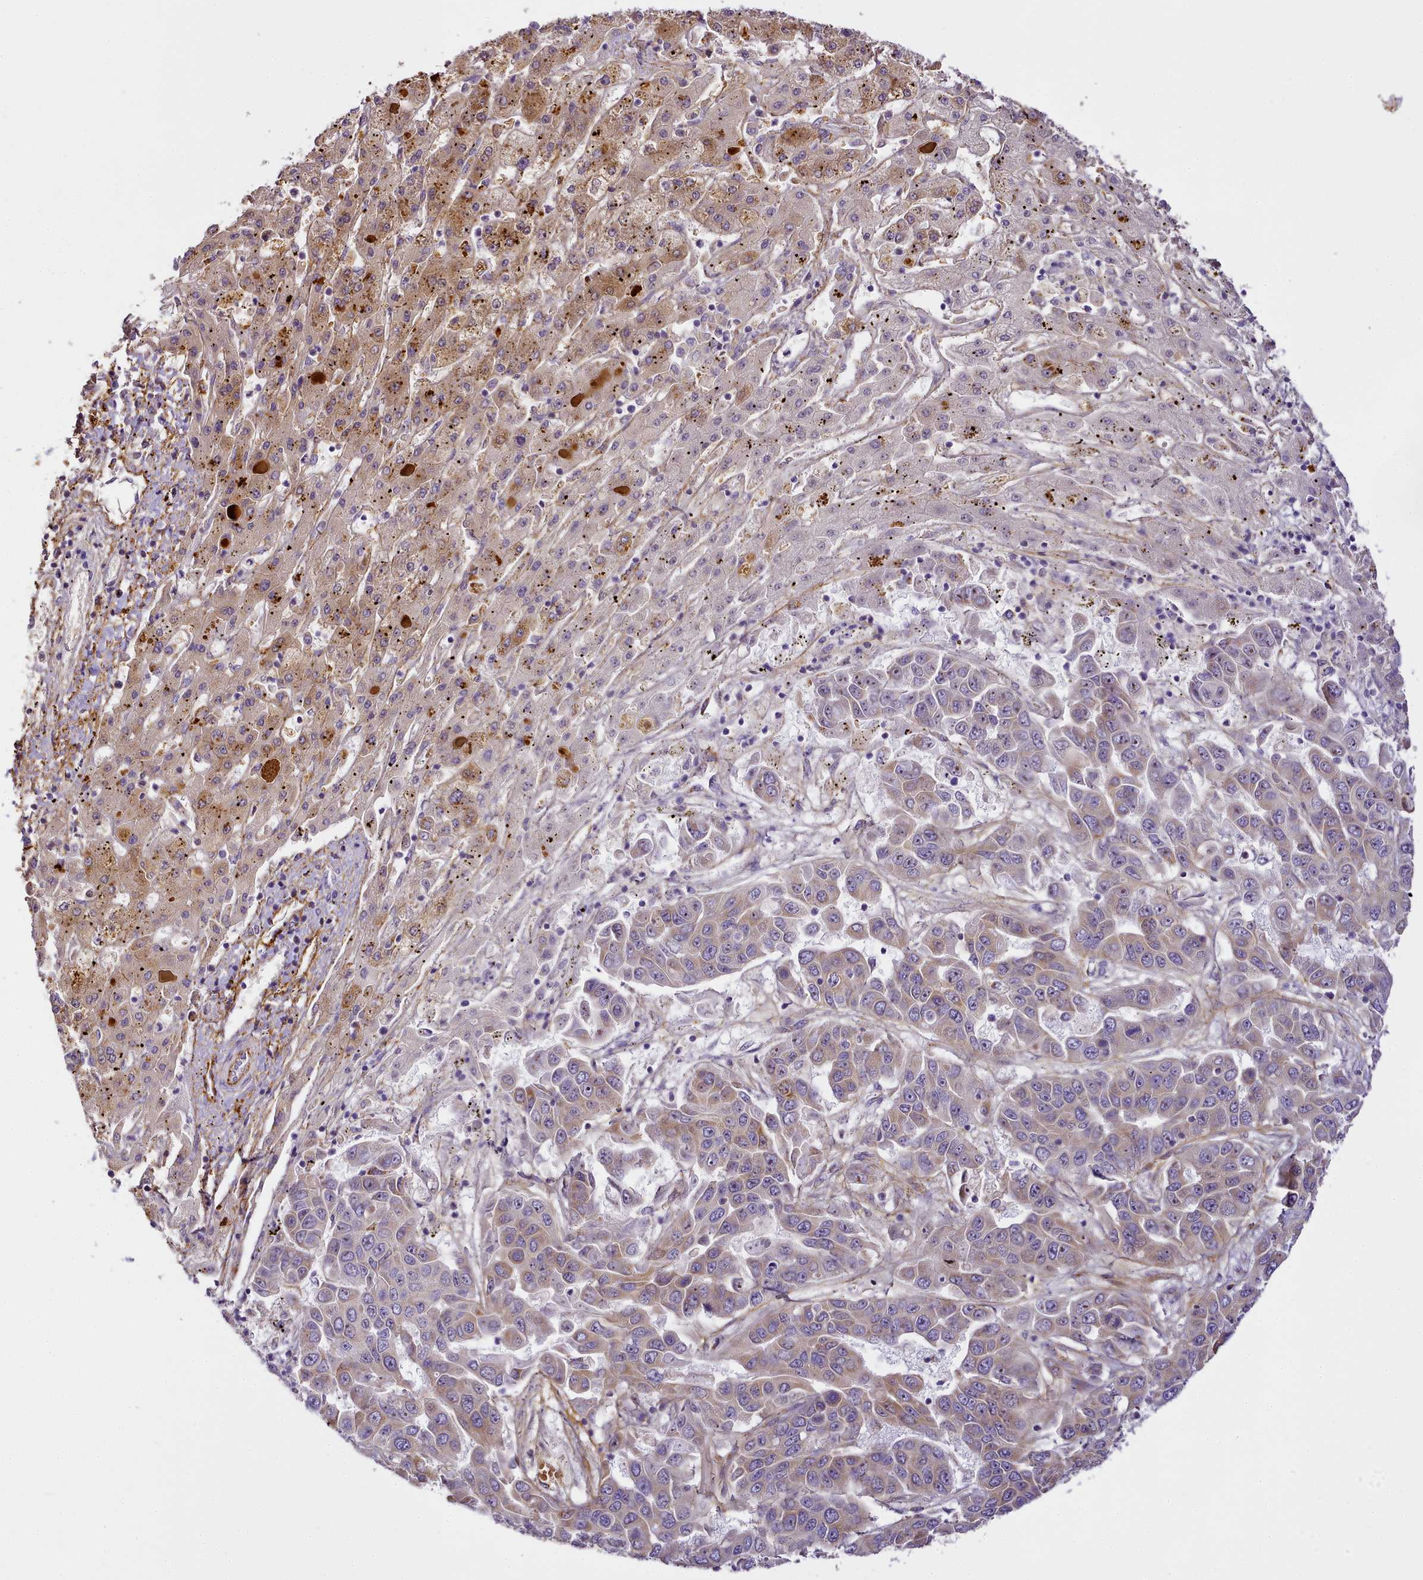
{"staining": {"intensity": "weak", "quantity": "25%-75%", "location": "cytoplasmic/membranous"}, "tissue": "liver cancer", "cell_type": "Tumor cells", "image_type": "cancer", "snomed": [{"axis": "morphology", "description": "Cholangiocarcinoma"}, {"axis": "topography", "description": "Liver"}], "caption": "About 25%-75% of tumor cells in liver cancer (cholangiocarcinoma) show weak cytoplasmic/membranous protein positivity as visualized by brown immunohistochemical staining.", "gene": "NBPF1", "patient": {"sex": "female", "age": 52}}